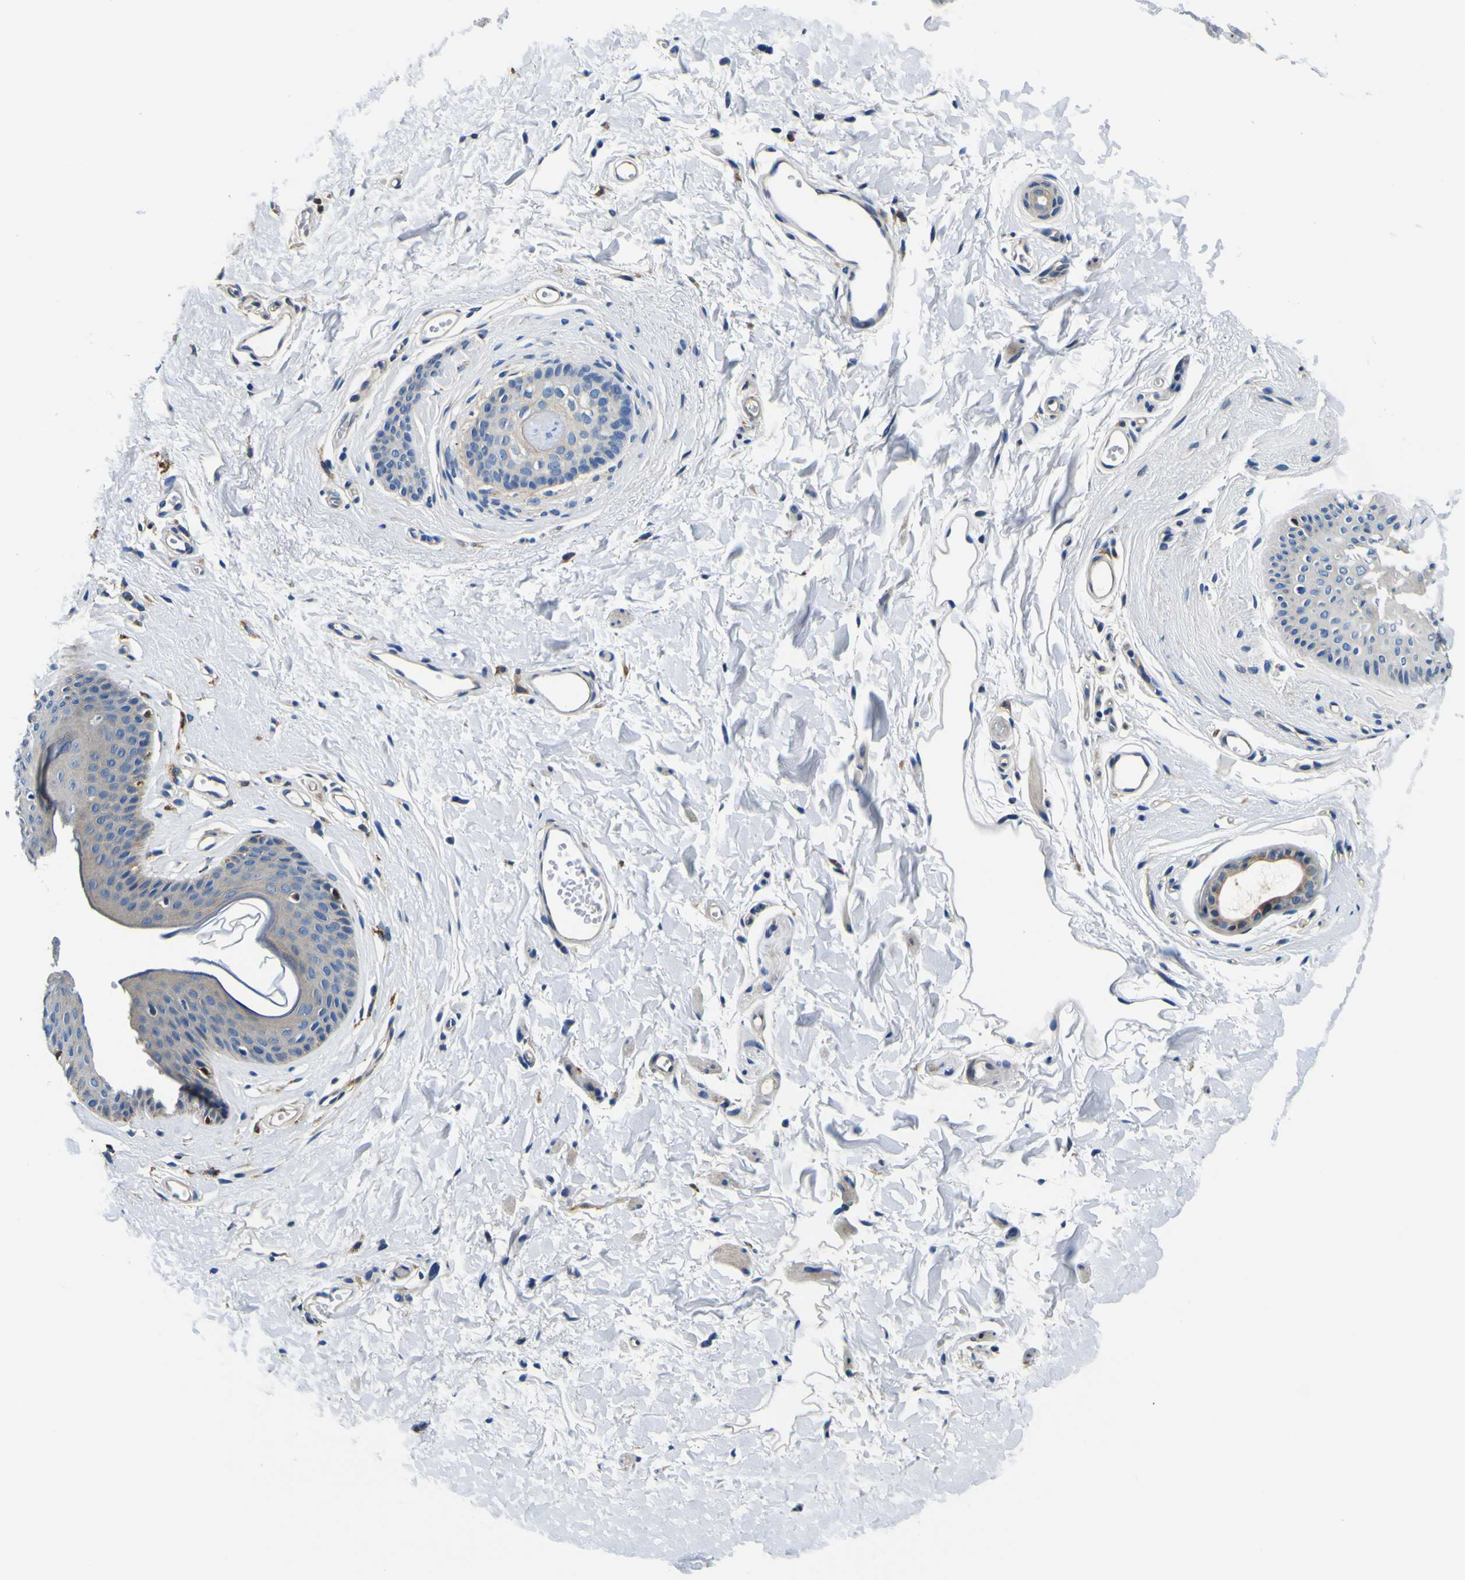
{"staining": {"intensity": "moderate", "quantity": "<25%", "location": "cytoplasmic/membranous"}, "tissue": "skin", "cell_type": "Epidermal cells", "image_type": "normal", "snomed": [{"axis": "morphology", "description": "Normal tissue, NOS"}, {"axis": "morphology", "description": "Inflammation, NOS"}, {"axis": "topography", "description": "Vulva"}], "caption": "High-magnification brightfield microscopy of benign skin stained with DAB (3,3'-diaminobenzidine) (brown) and counterstained with hematoxylin (blue). epidermal cells exhibit moderate cytoplasmic/membranous staining is identified in about<25% of cells. The staining was performed using DAB (3,3'-diaminobenzidine), with brown indicating positive protein expression. Nuclei are stained blue with hematoxylin.", "gene": "CLSTN1", "patient": {"sex": "female", "age": 84}}